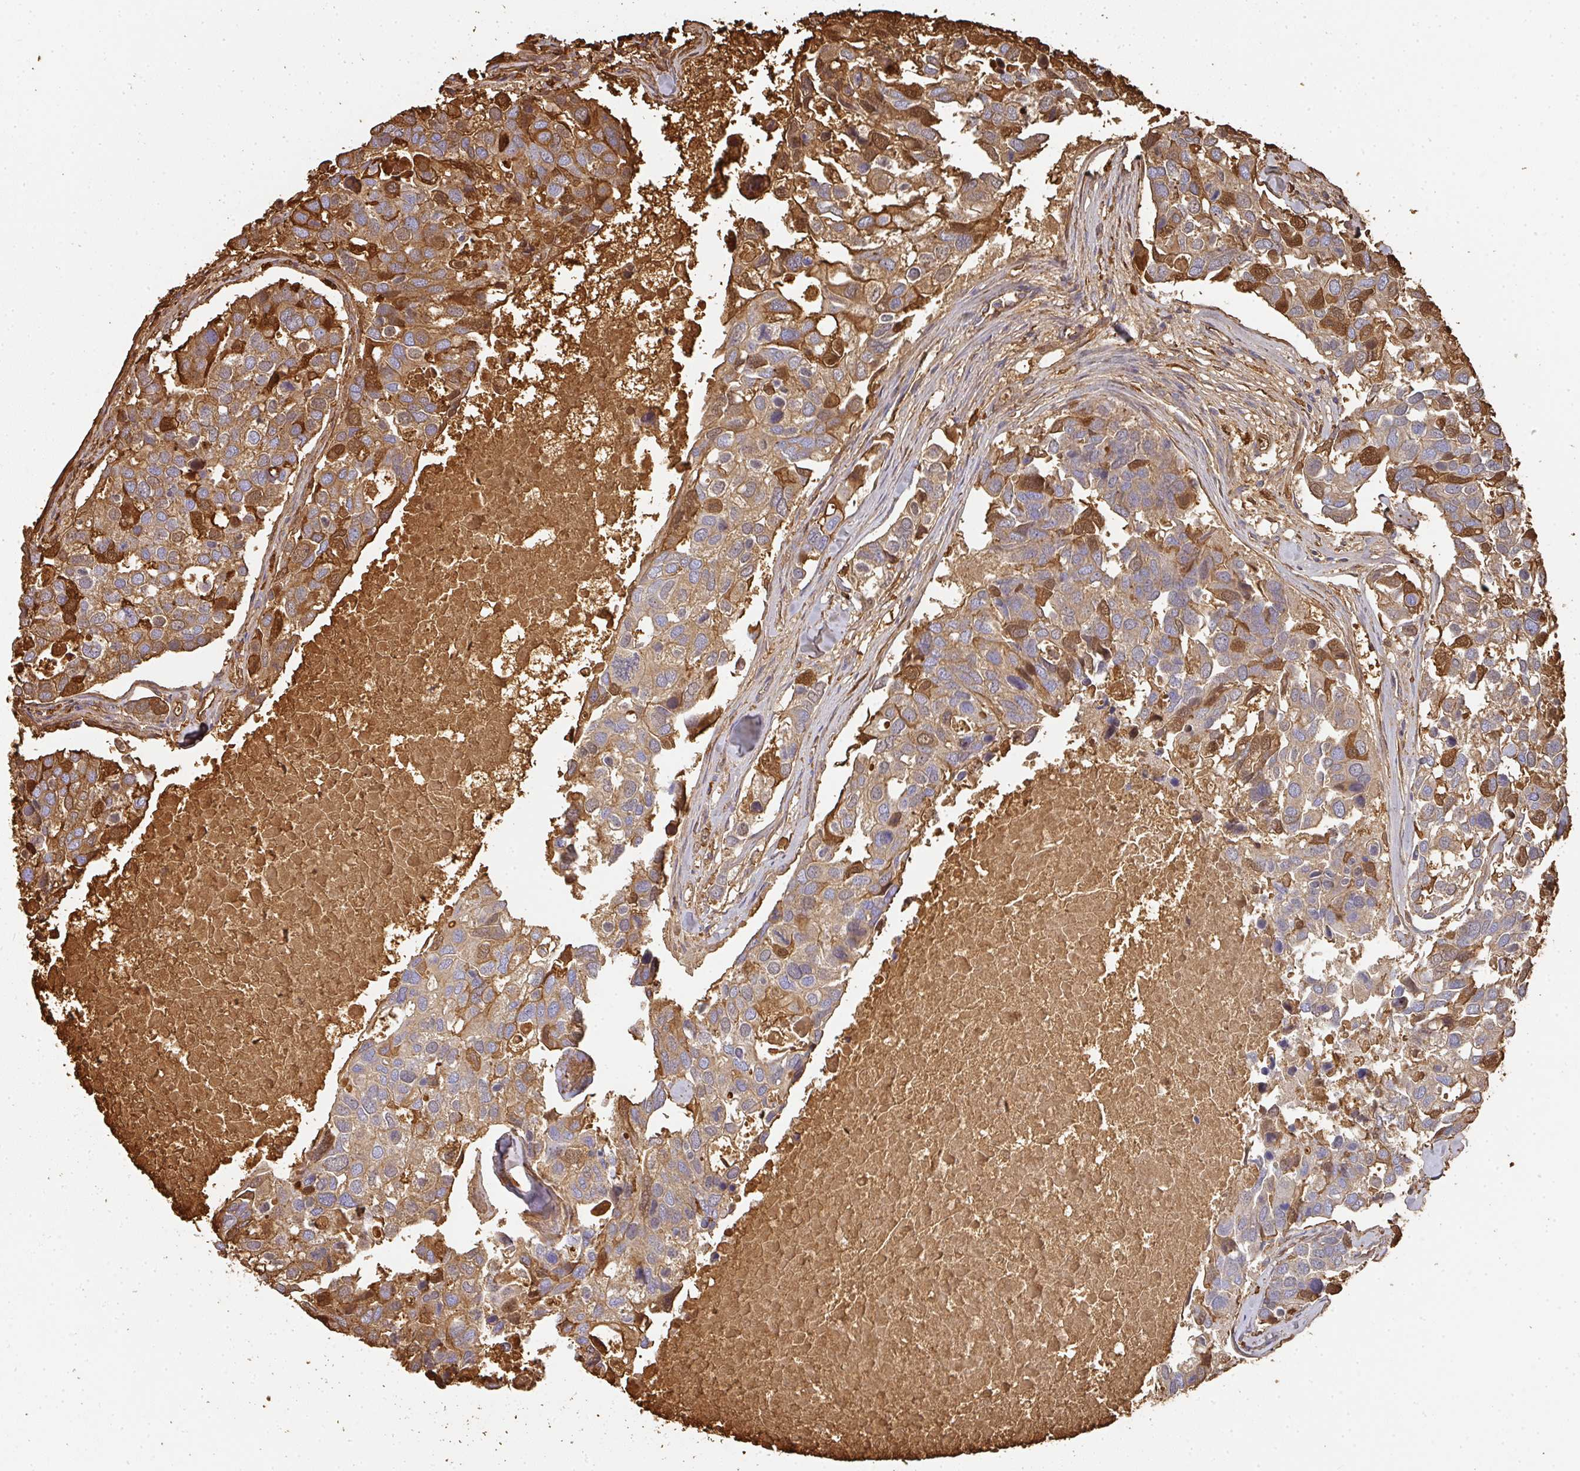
{"staining": {"intensity": "moderate", "quantity": "25%-75%", "location": "cytoplasmic/membranous,nuclear"}, "tissue": "breast cancer", "cell_type": "Tumor cells", "image_type": "cancer", "snomed": [{"axis": "morphology", "description": "Duct carcinoma"}, {"axis": "topography", "description": "Breast"}], "caption": "Protein expression analysis of breast cancer displays moderate cytoplasmic/membranous and nuclear staining in approximately 25%-75% of tumor cells. (Brightfield microscopy of DAB IHC at high magnification).", "gene": "ALB", "patient": {"sex": "female", "age": 83}}